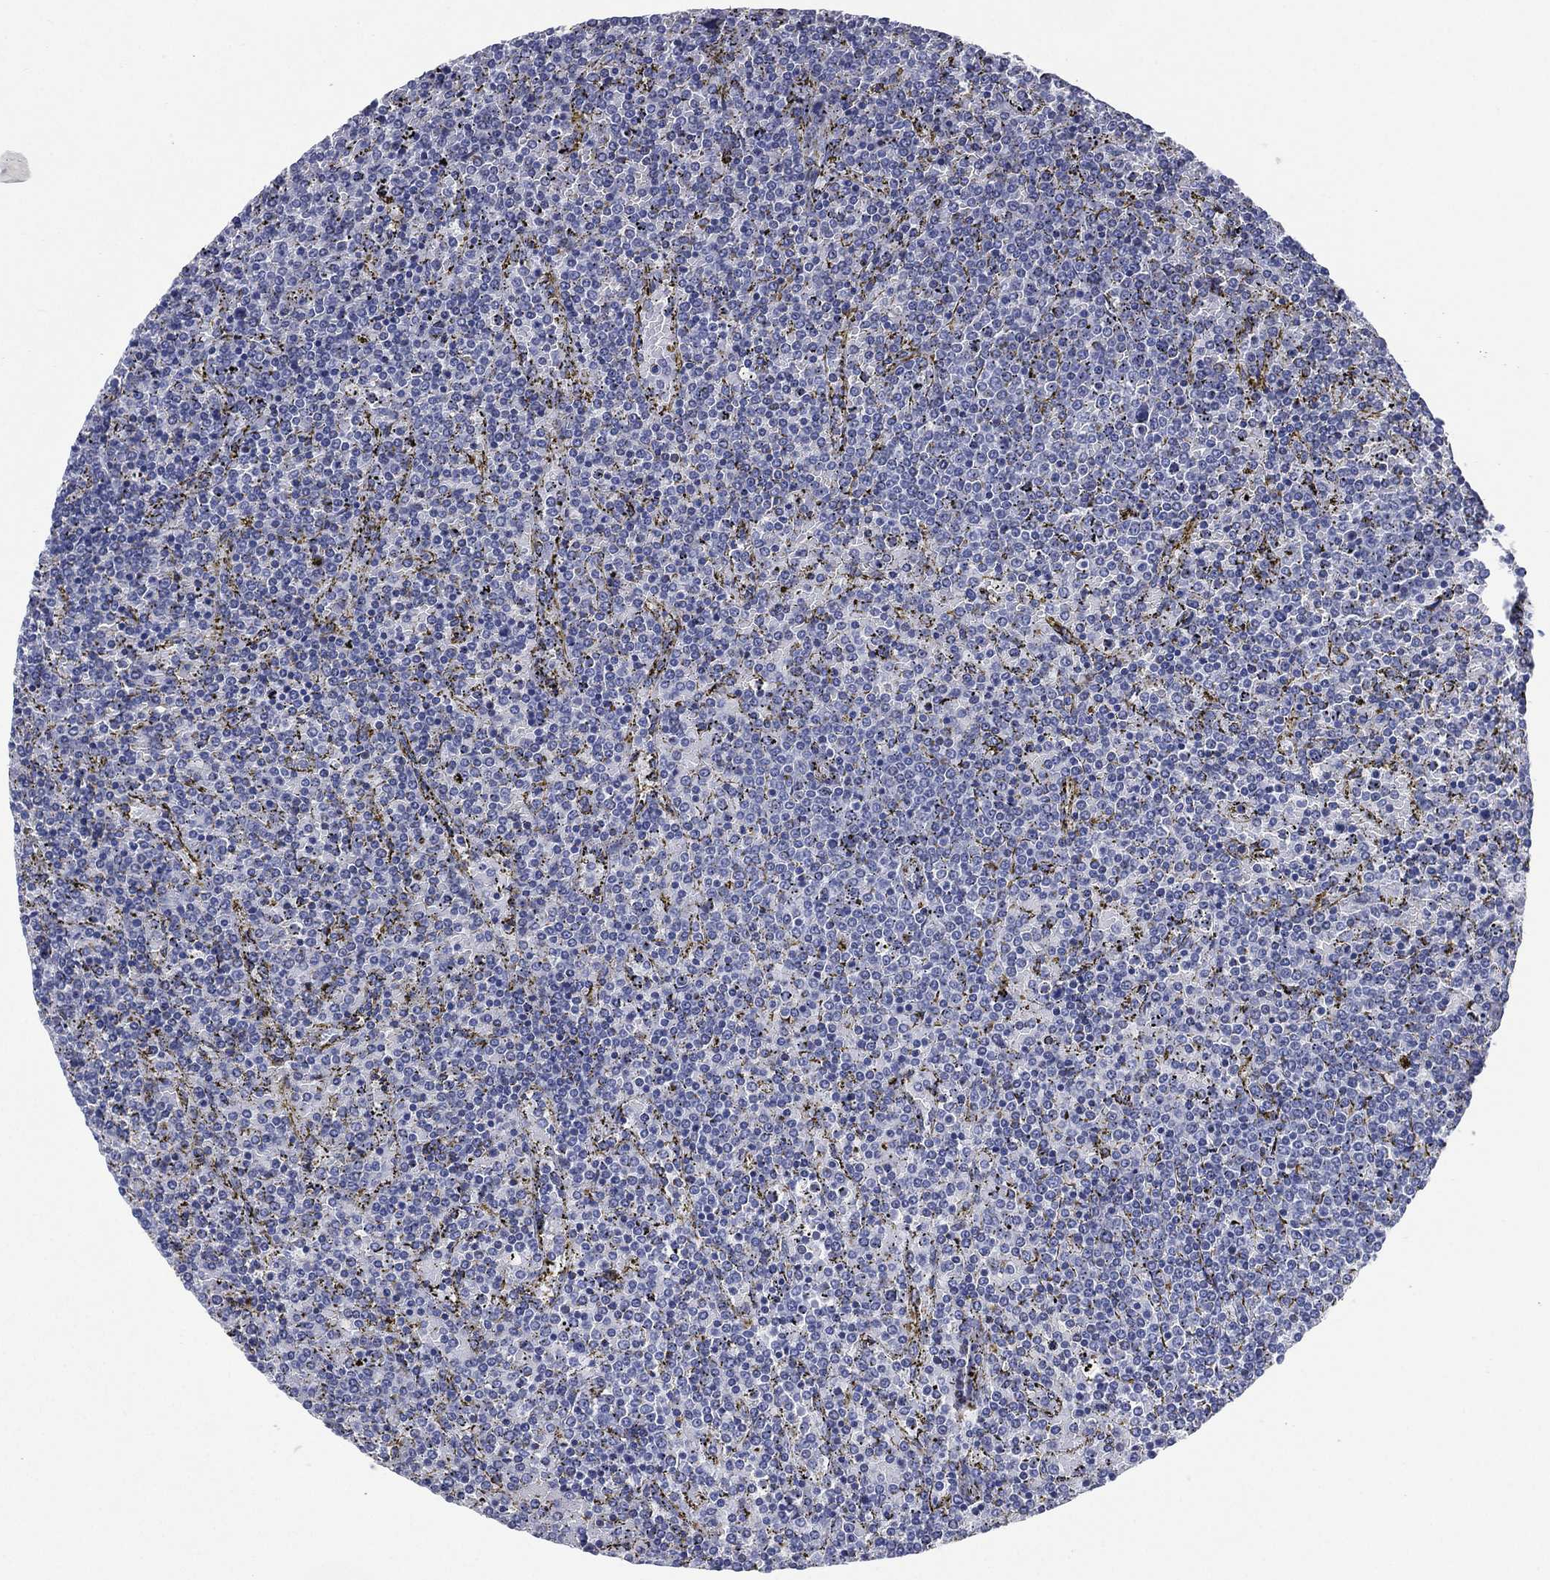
{"staining": {"intensity": "negative", "quantity": "none", "location": "none"}, "tissue": "lymphoma", "cell_type": "Tumor cells", "image_type": "cancer", "snomed": [{"axis": "morphology", "description": "Malignant lymphoma, non-Hodgkin's type, Low grade"}, {"axis": "topography", "description": "Spleen"}], "caption": "The immunohistochemistry micrograph has no significant positivity in tumor cells of malignant lymphoma, non-Hodgkin's type (low-grade) tissue.", "gene": "TMEM247", "patient": {"sex": "female", "age": 77}}